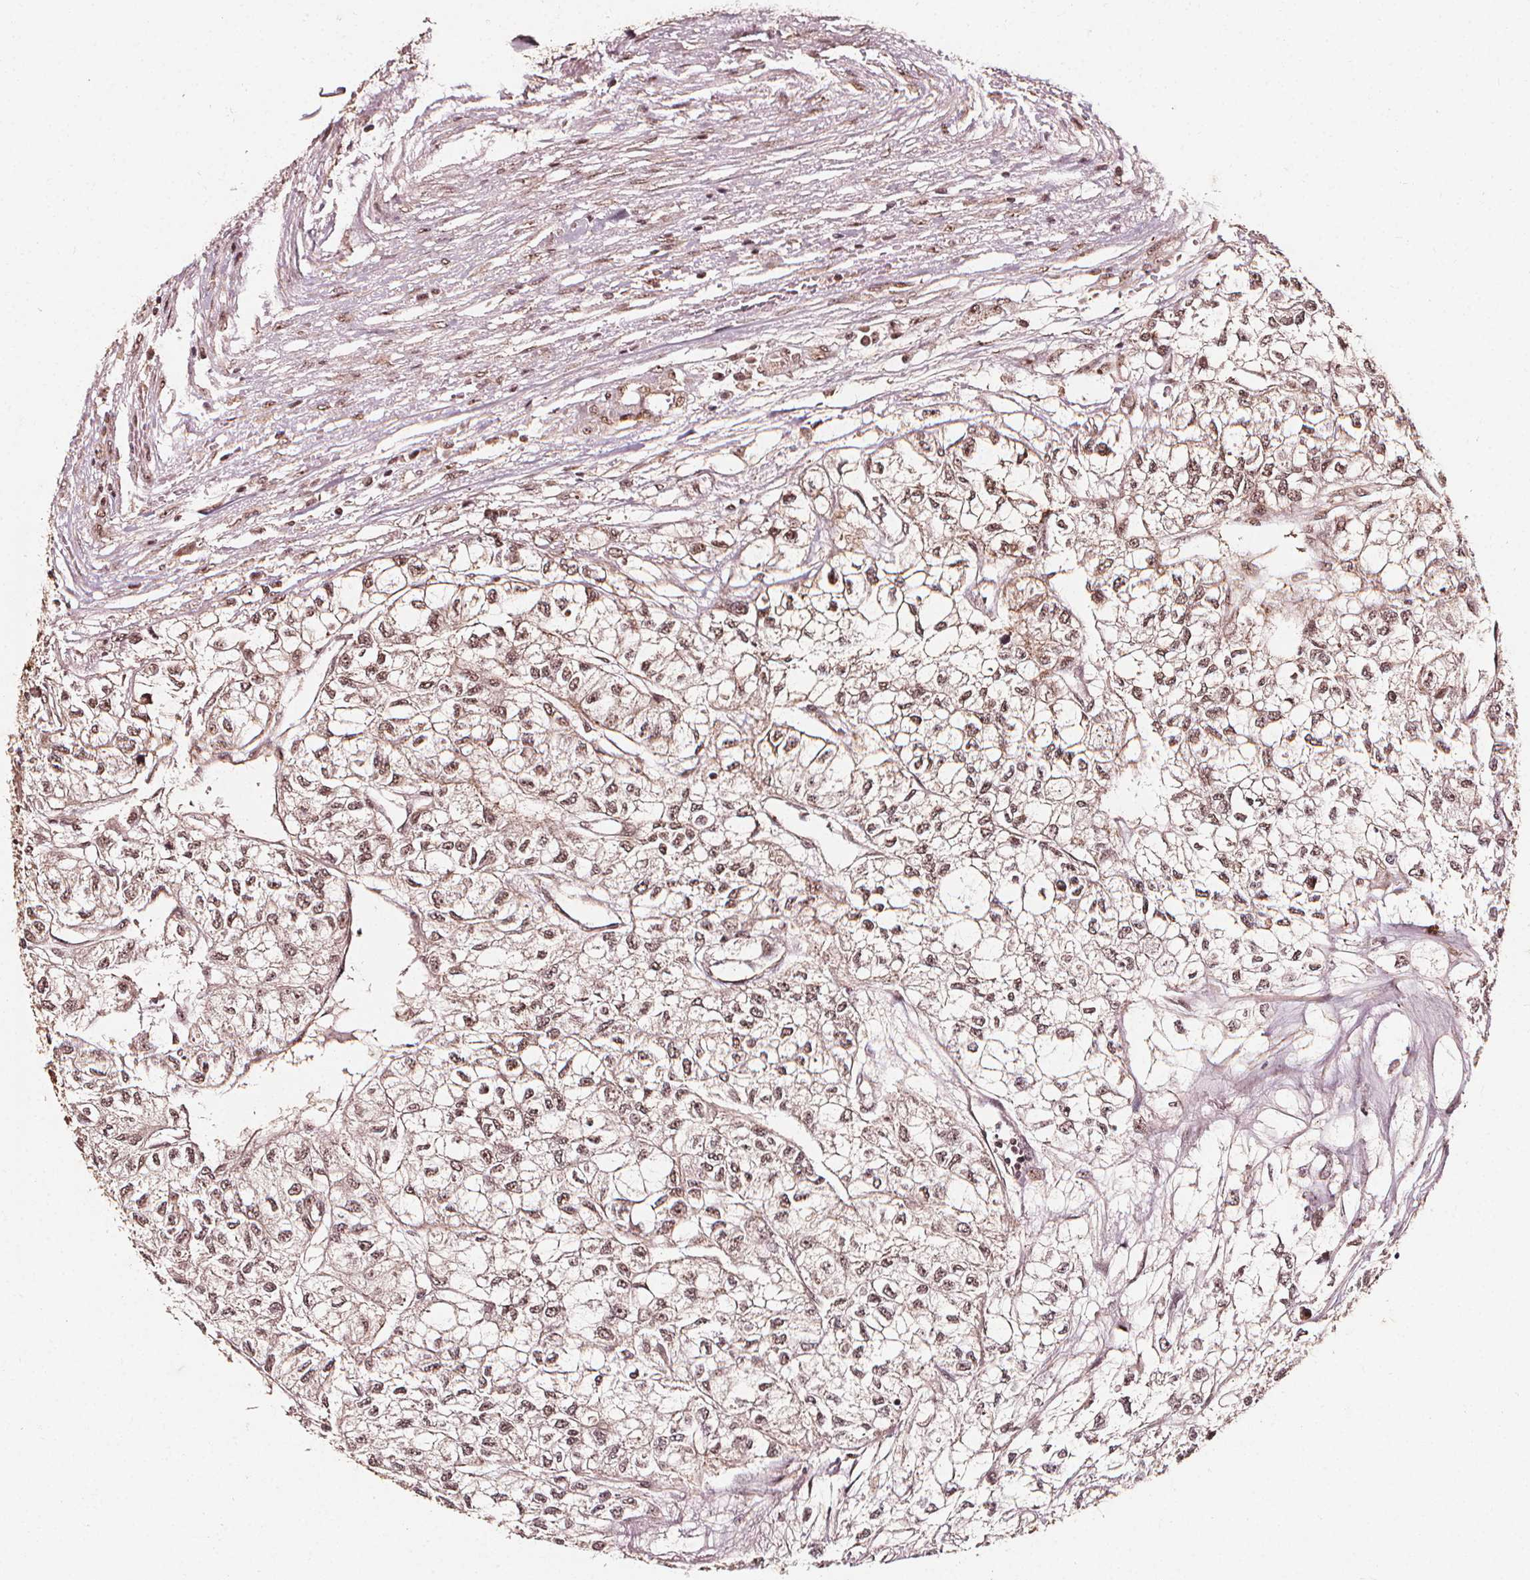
{"staining": {"intensity": "weak", "quantity": ">75%", "location": "cytoplasmic/membranous,nuclear"}, "tissue": "renal cancer", "cell_type": "Tumor cells", "image_type": "cancer", "snomed": [{"axis": "morphology", "description": "Adenocarcinoma, NOS"}, {"axis": "topography", "description": "Kidney"}], "caption": "A micrograph showing weak cytoplasmic/membranous and nuclear positivity in approximately >75% of tumor cells in renal adenocarcinoma, as visualized by brown immunohistochemical staining.", "gene": "EXOSC9", "patient": {"sex": "male", "age": 56}}